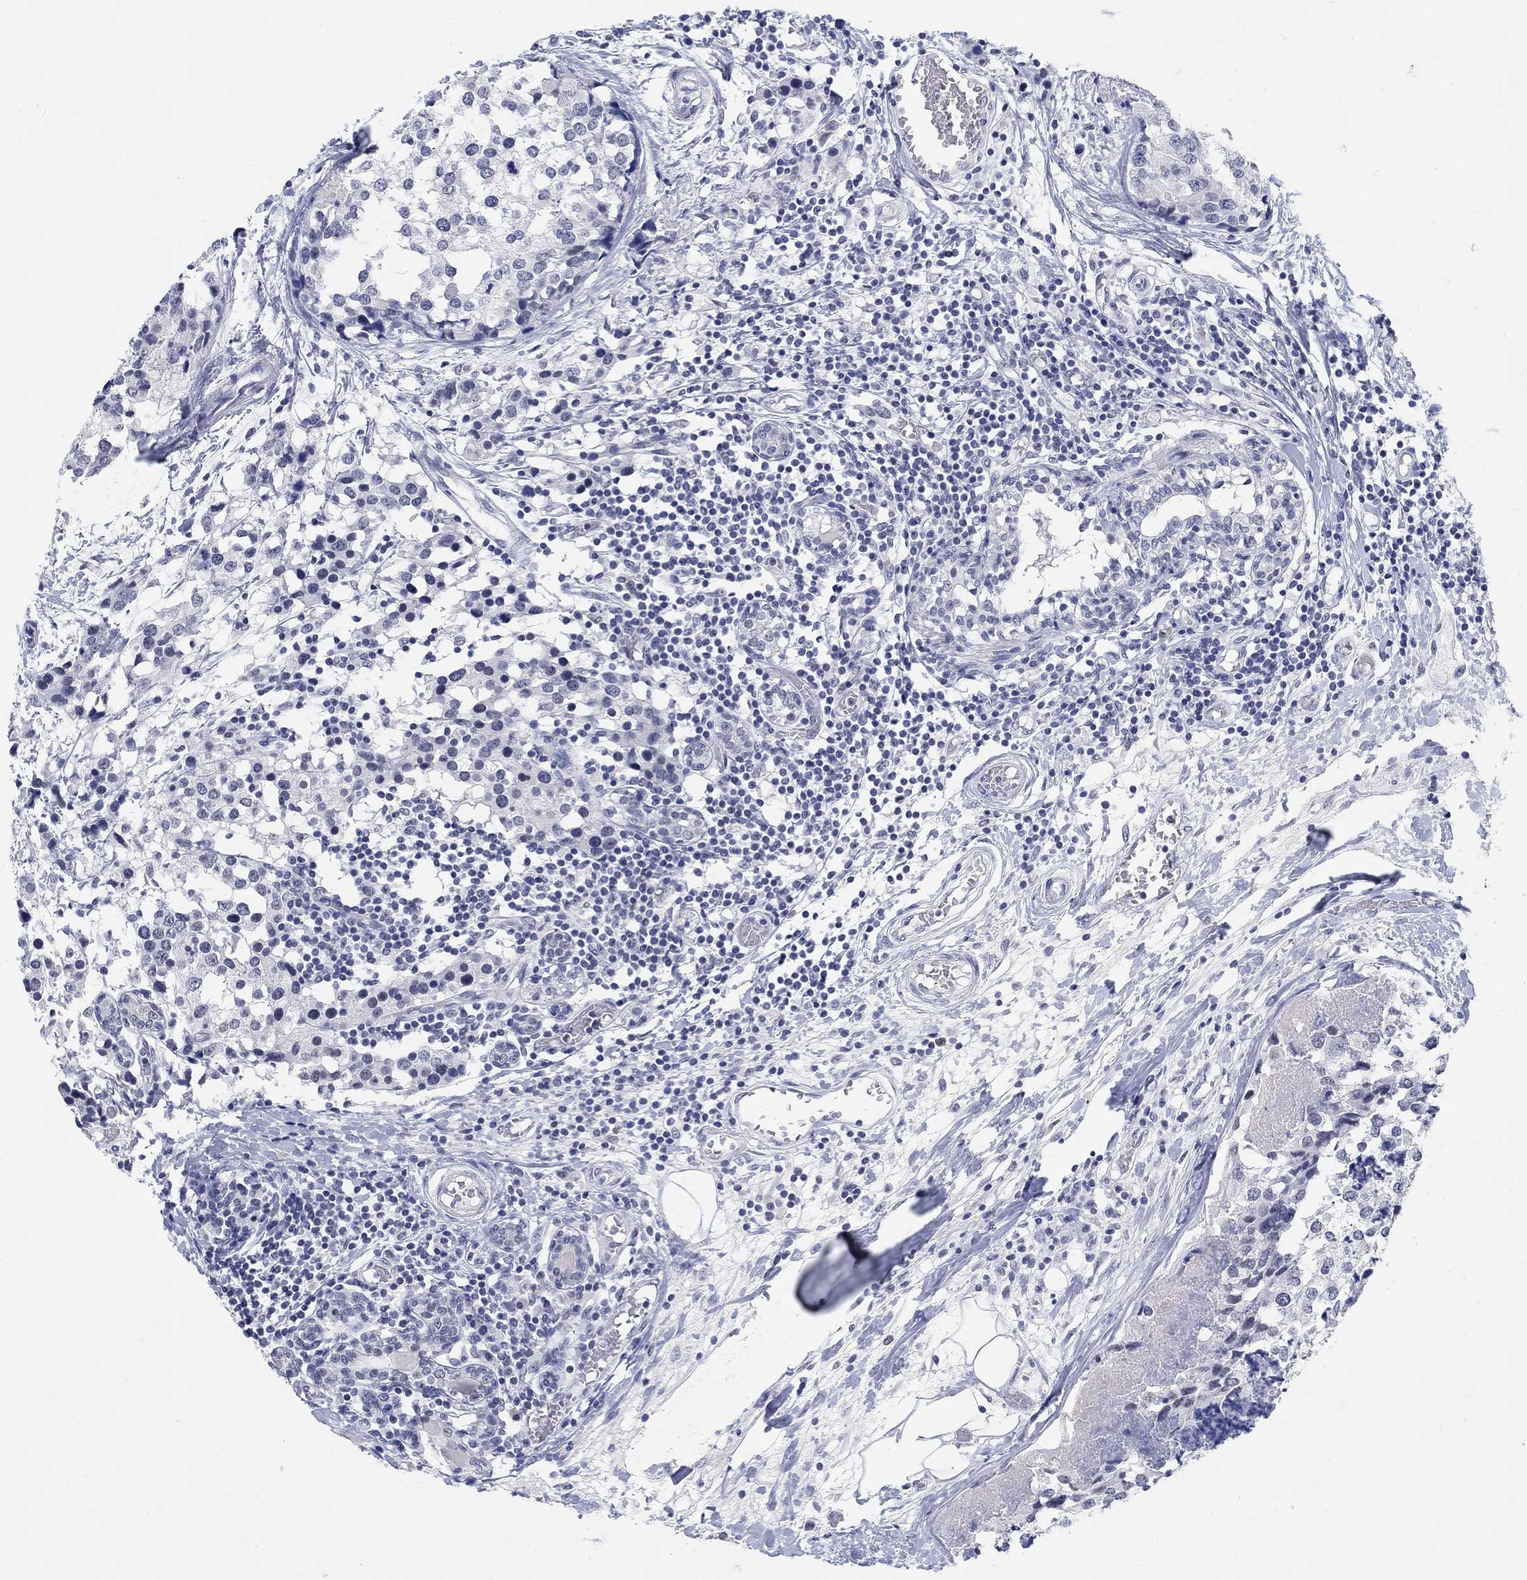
{"staining": {"intensity": "negative", "quantity": "none", "location": "none"}, "tissue": "breast cancer", "cell_type": "Tumor cells", "image_type": "cancer", "snomed": [{"axis": "morphology", "description": "Lobular carcinoma"}, {"axis": "topography", "description": "Breast"}], "caption": "Breast lobular carcinoma was stained to show a protein in brown. There is no significant expression in tumor cells.", "gene": "ANKS1B", "patient": {"sex": "female", "age": 59}}